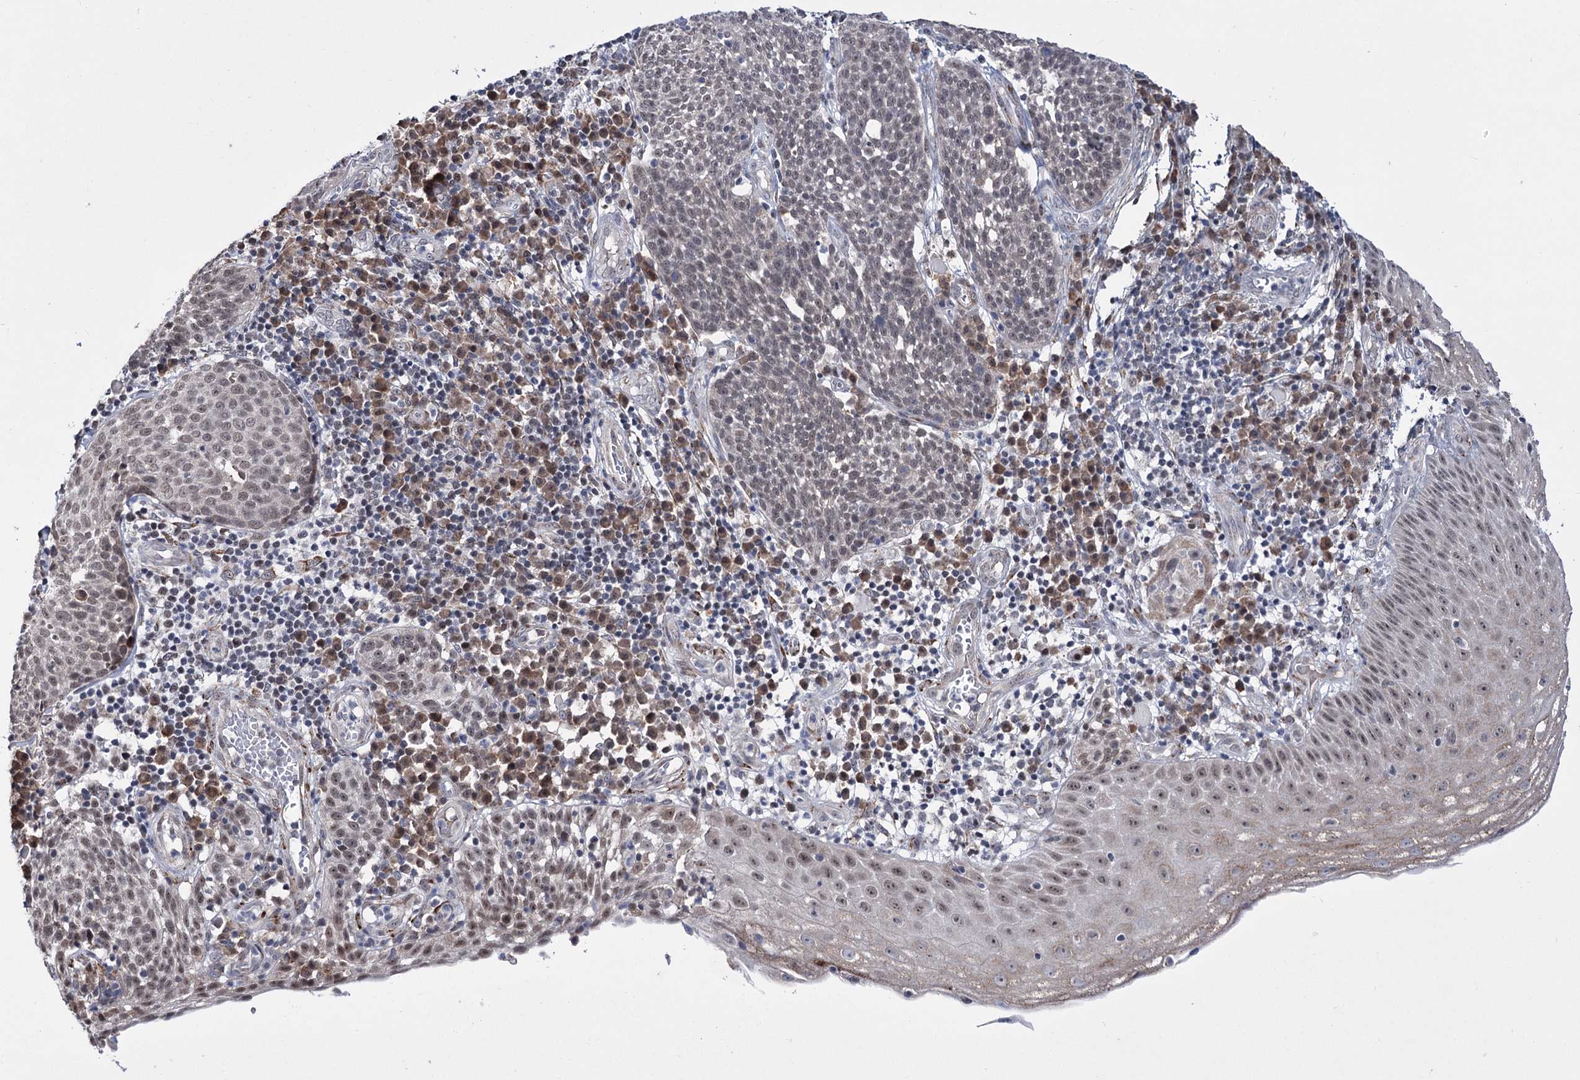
{"staining": {"intensity": "weak", "quantity": "<25%", "location": "nuclear"}, "tissue": "cervical cancer", "cell_type": "Tumor cells", "image_type": "cancer", "snomed": [{"axis": "morphology", "description": "Squamous cell carcinoma, NOS"}, {"axis": "topography", "description": "Cervix"}], "caption": "A micrograph of cervical cancer stained for a protein demonstrates no brown staining in tumor cells. The staining was performed using DAB (3,3'-diaminobenzidine) to visualize the protein expression in brown, while the nuclei were stained in blue with hematoxylin (Magnification: 20x).", "gene": "PPRC1", "patient": {"sex": "female", "age": 34}}